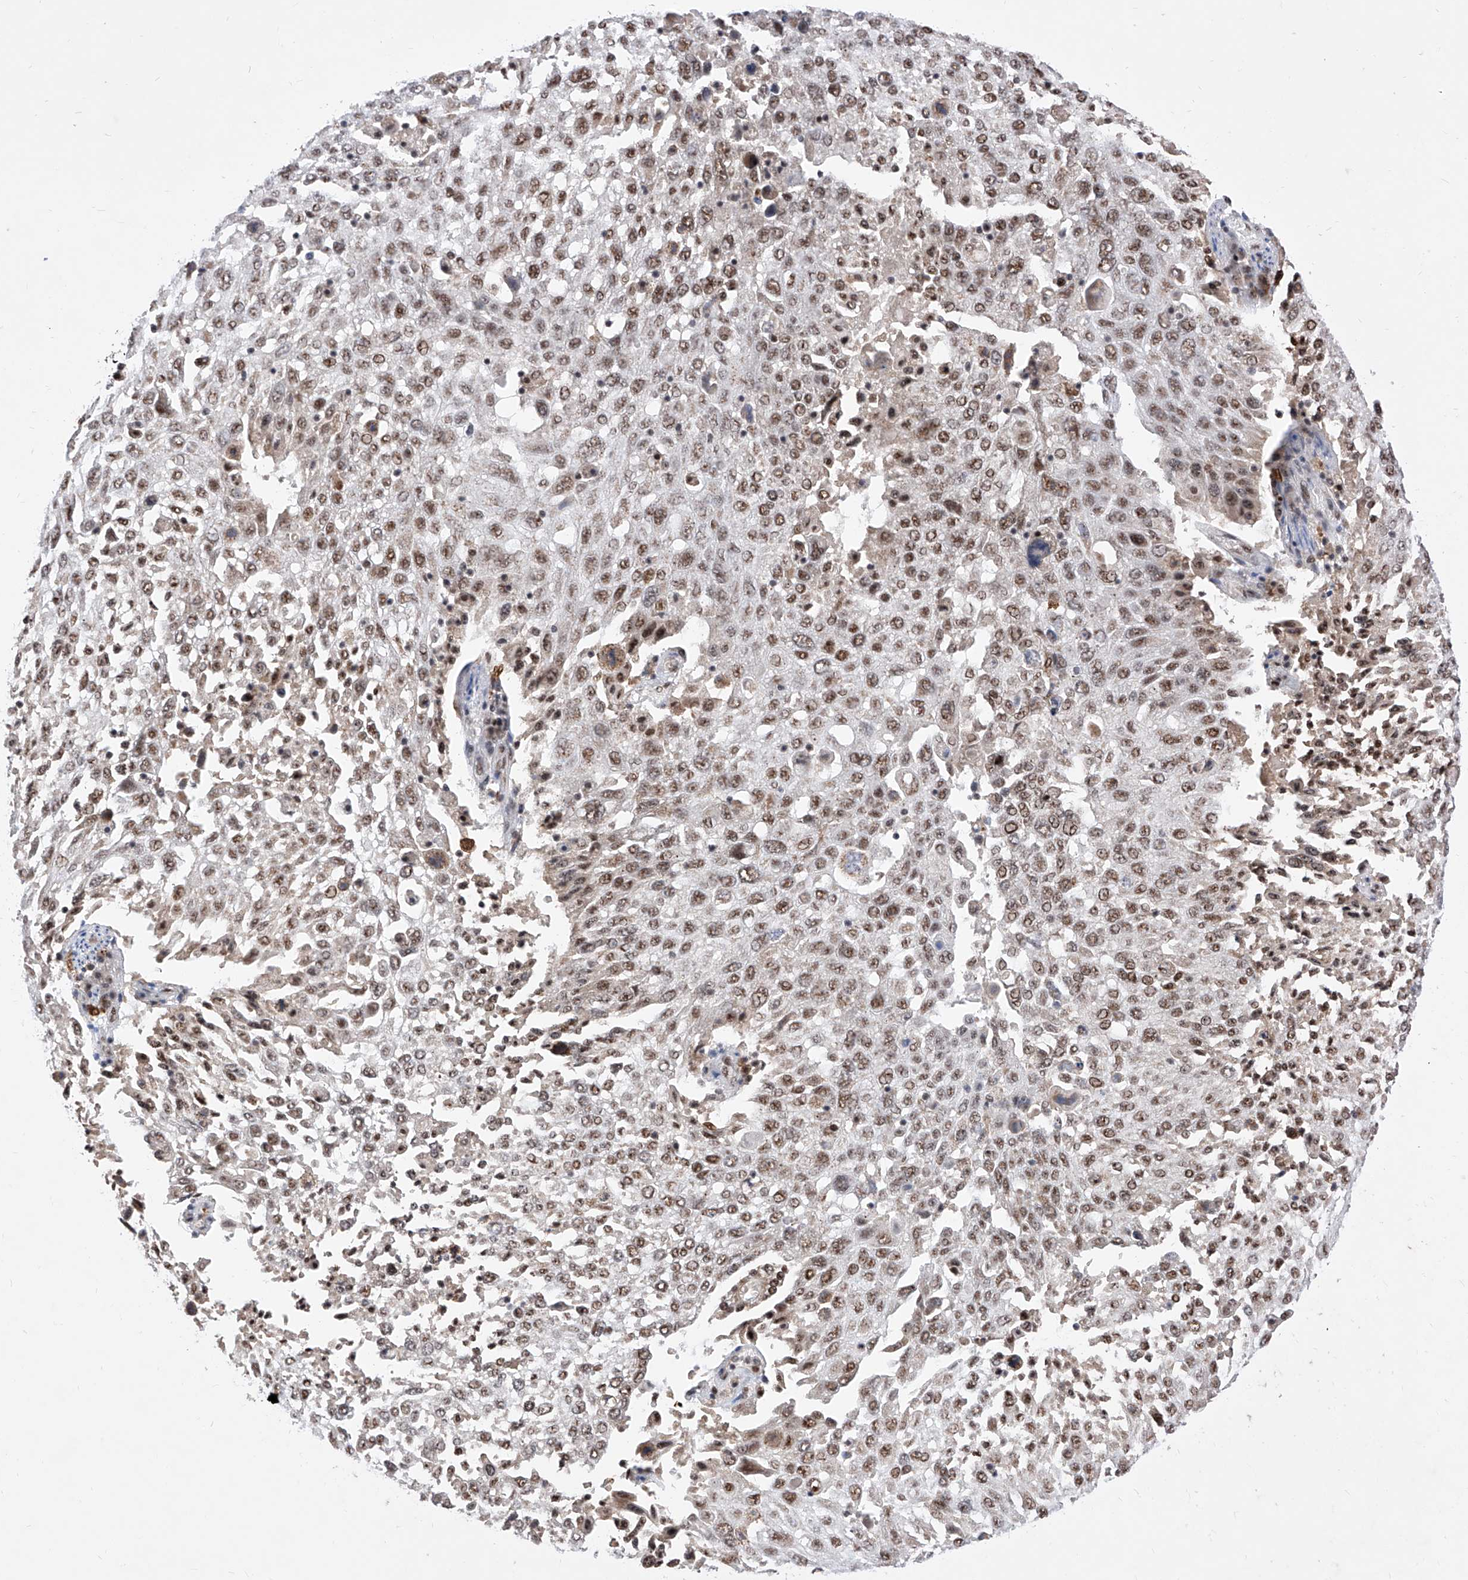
{"staining": {"intensity": "moderate", "quantity": ">75%", "location": "nuclear"}, "tissue": "lung cancer", "cell_type": "Tumor cells", "image_type": "cancer", "snomed": [{"axis": "morphology", "description": "Squamous cell carcinoma, NOS"}, {"axis": "topography", "description": "Lung"}], "caption": "Lung cancer stained with DAB (3,3'-diaminobenzidine) IHC demonstrates medium levels of moderate nuclear expression in about >75% of tumor cells.", "gene": "PHF5A", "patient": {"sex": "male", "age": 65}}